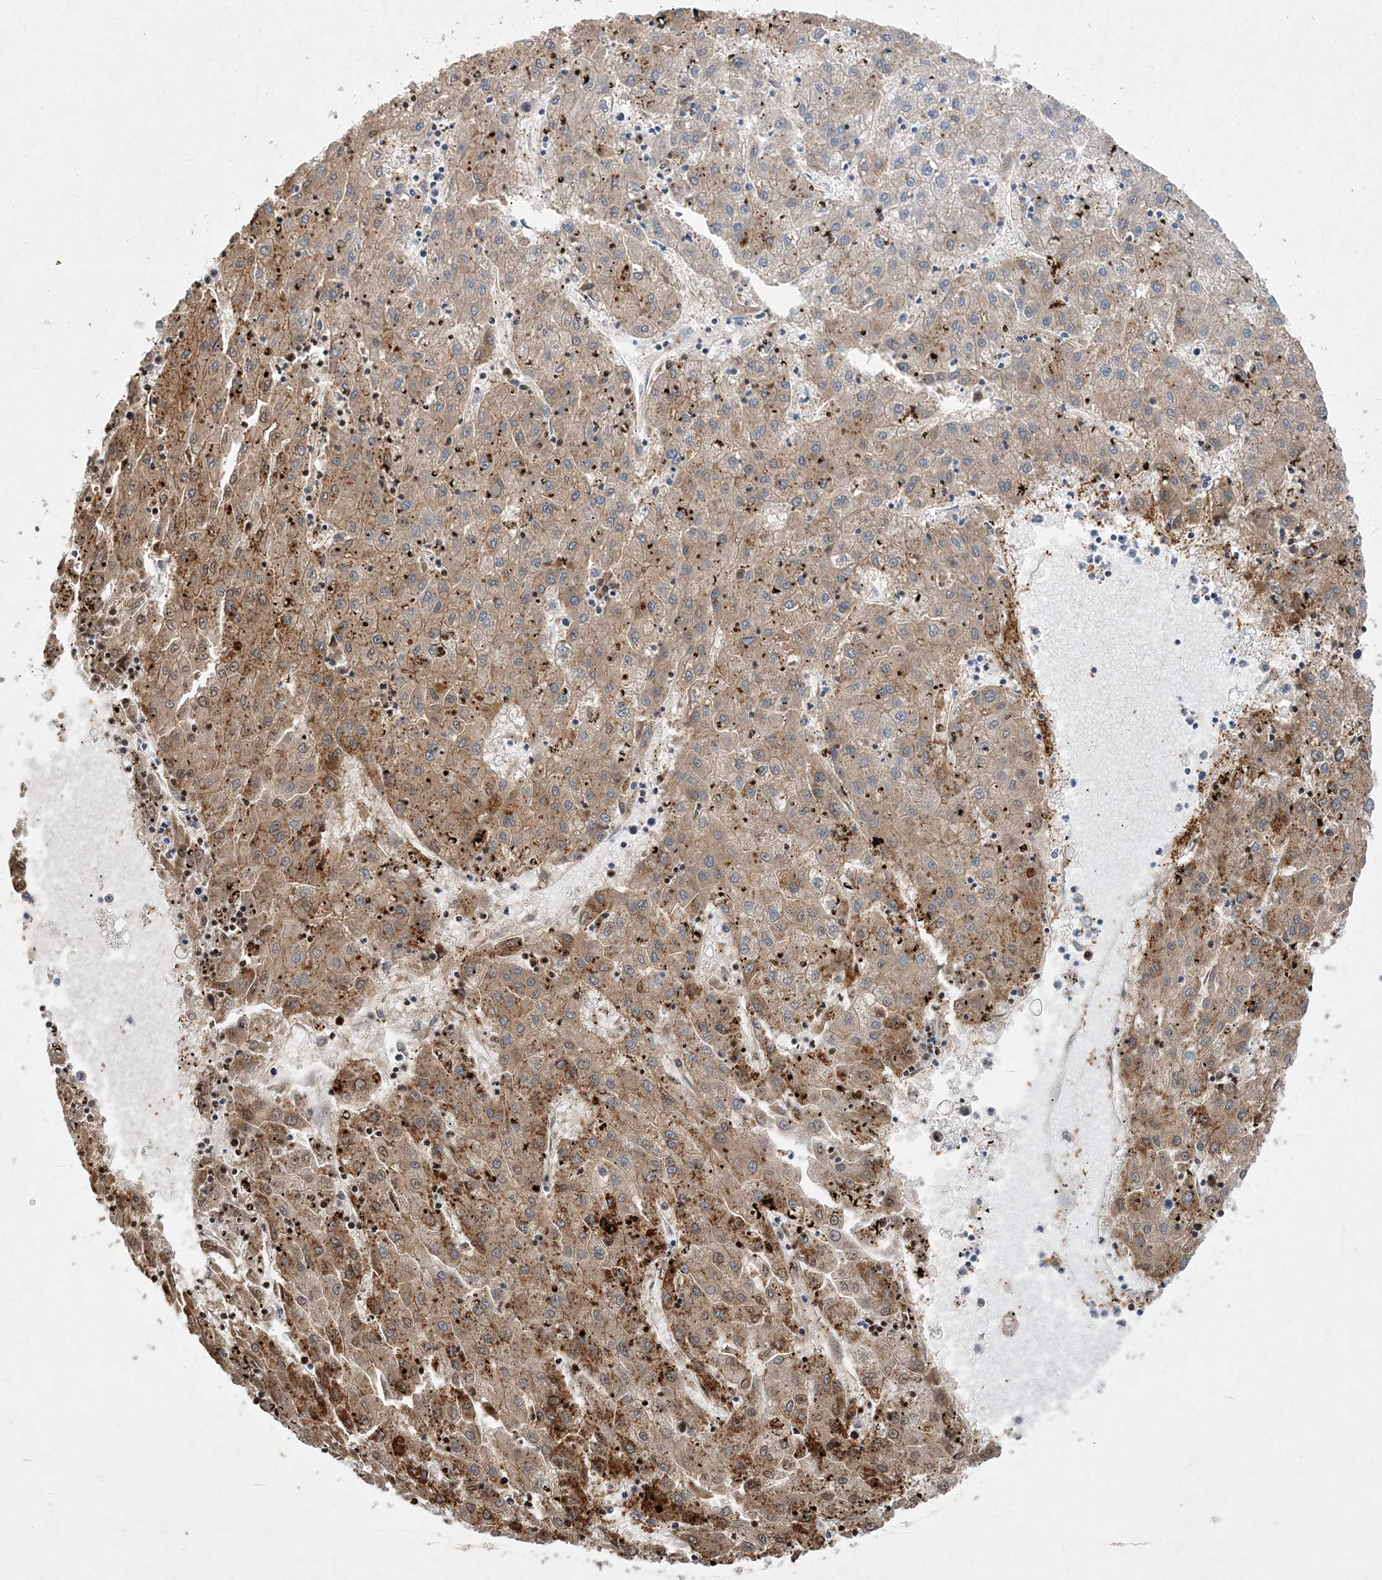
{"staining": {"intensity": "moderate", "quantity": ">75%", "location": "cytoplasmic/membranous"}, "tissue": "liver cancer", "cell_type": "Tumor cells", "image_type": "cancer", "snomed": [{"axis": "morphology", "description": "Carcinoma, Hepatocellular, NOS"}, {"axis": "topography", "description": "Liver"}], "caption": "A medium amount of moderate cytoplasmic/membranous positivity is identified in approximately >75% of tumor cells in liver hepatocellular carcinoma tissue. The protein is shown in brown color, while the nuclei are stained blue.", "gene": "ADCK2", "patient": {"sex": "male", "age": 72}}